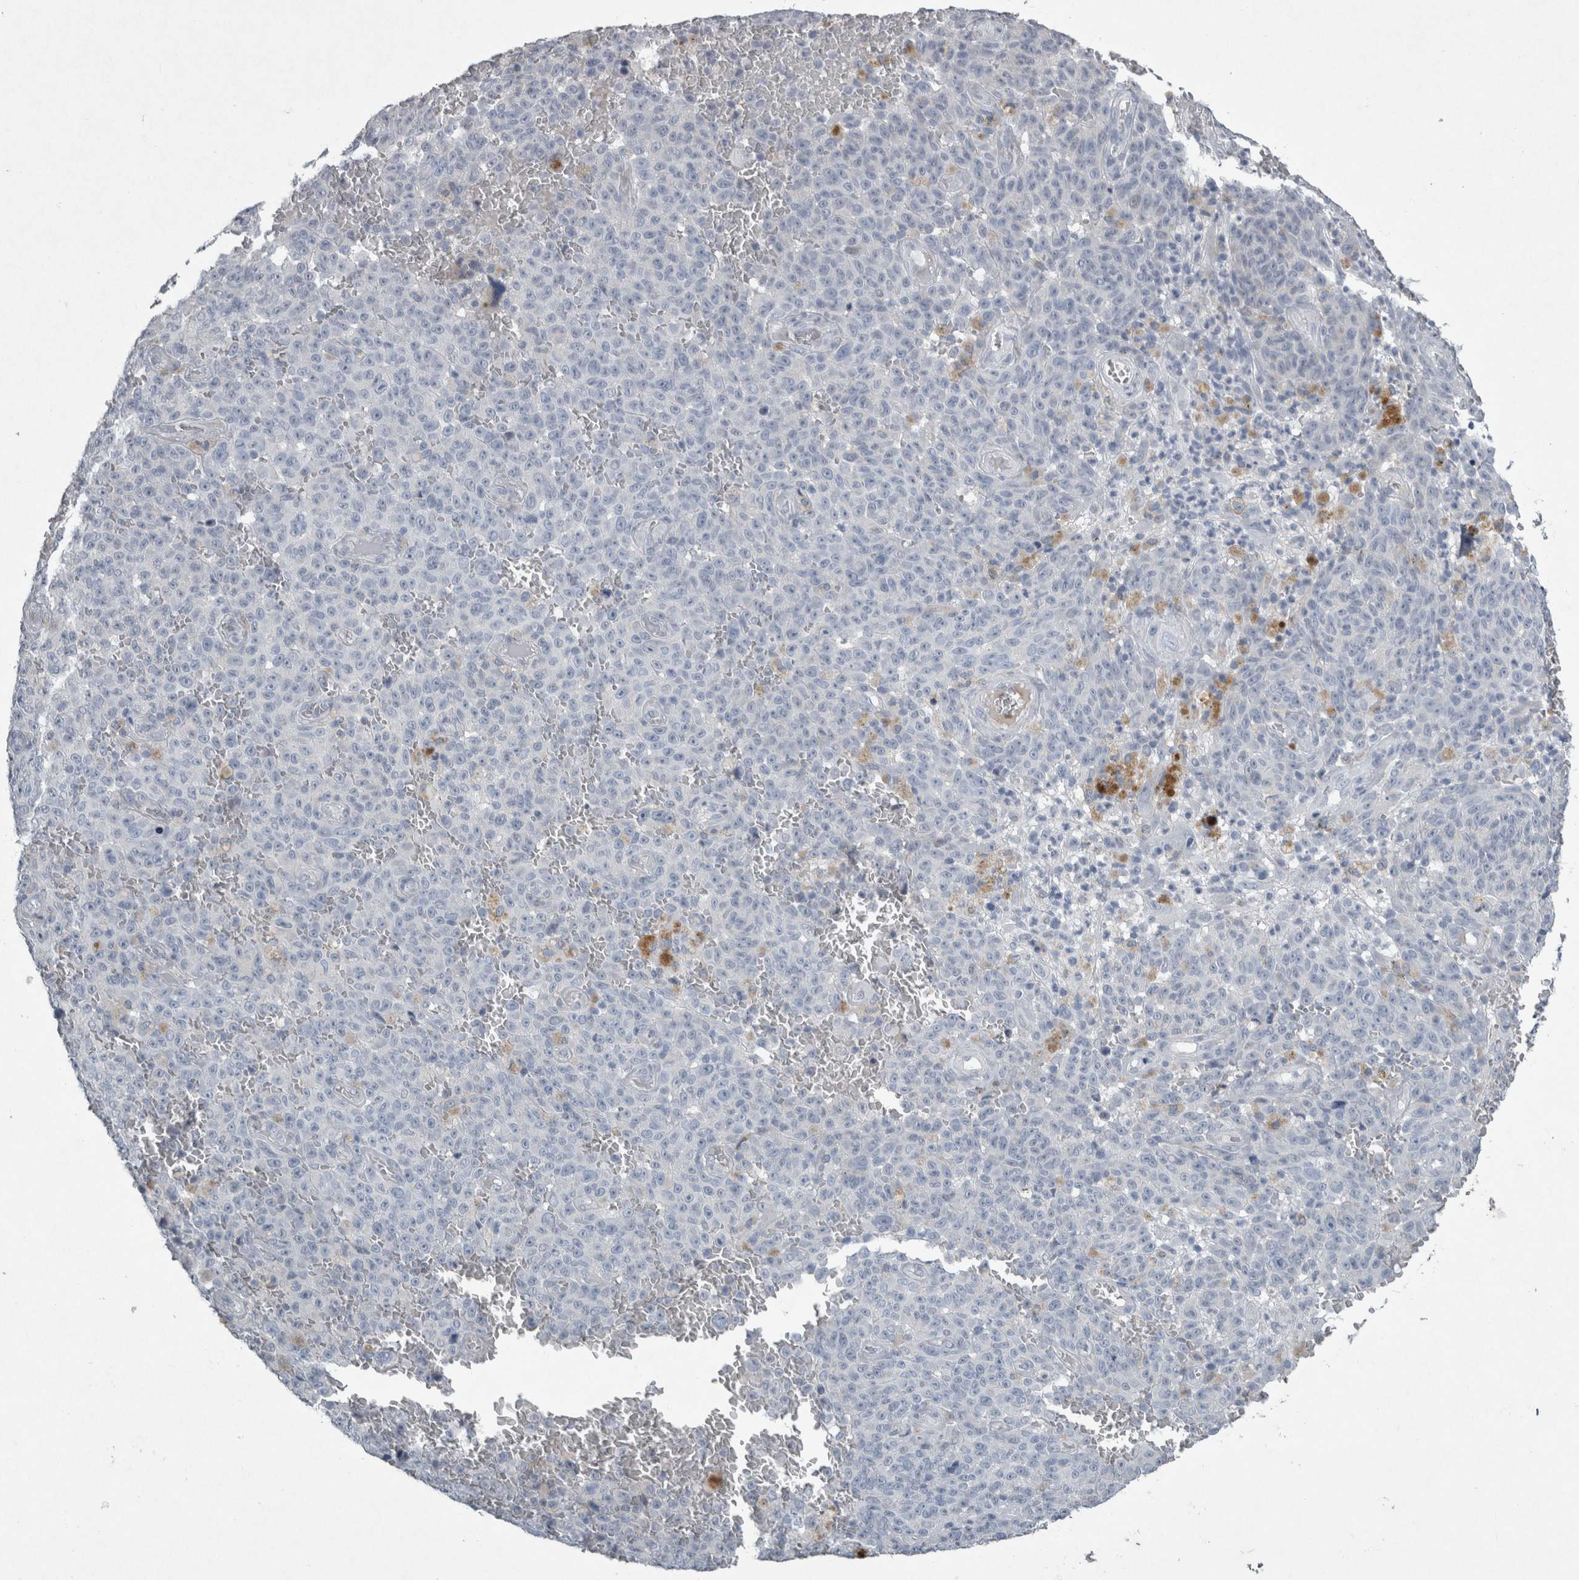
{"staining": {"intensity": "negative", "quantity": "none", "location": "none"}, "tissue": "melanoma", "cell_type": "Tumor cells", "image_type": "cancer", "snomed": [{"axis": "morphology", "description": "Malignant melanoma, NOS"}, {"axis": "topography", "description": "Skin"}], "caption": "Immunohistochemical staining of human melanoma exhibits no significant staining in tumor cells.", "gene": "PDX1", "patient": {"sex": "female", "age": 82}}